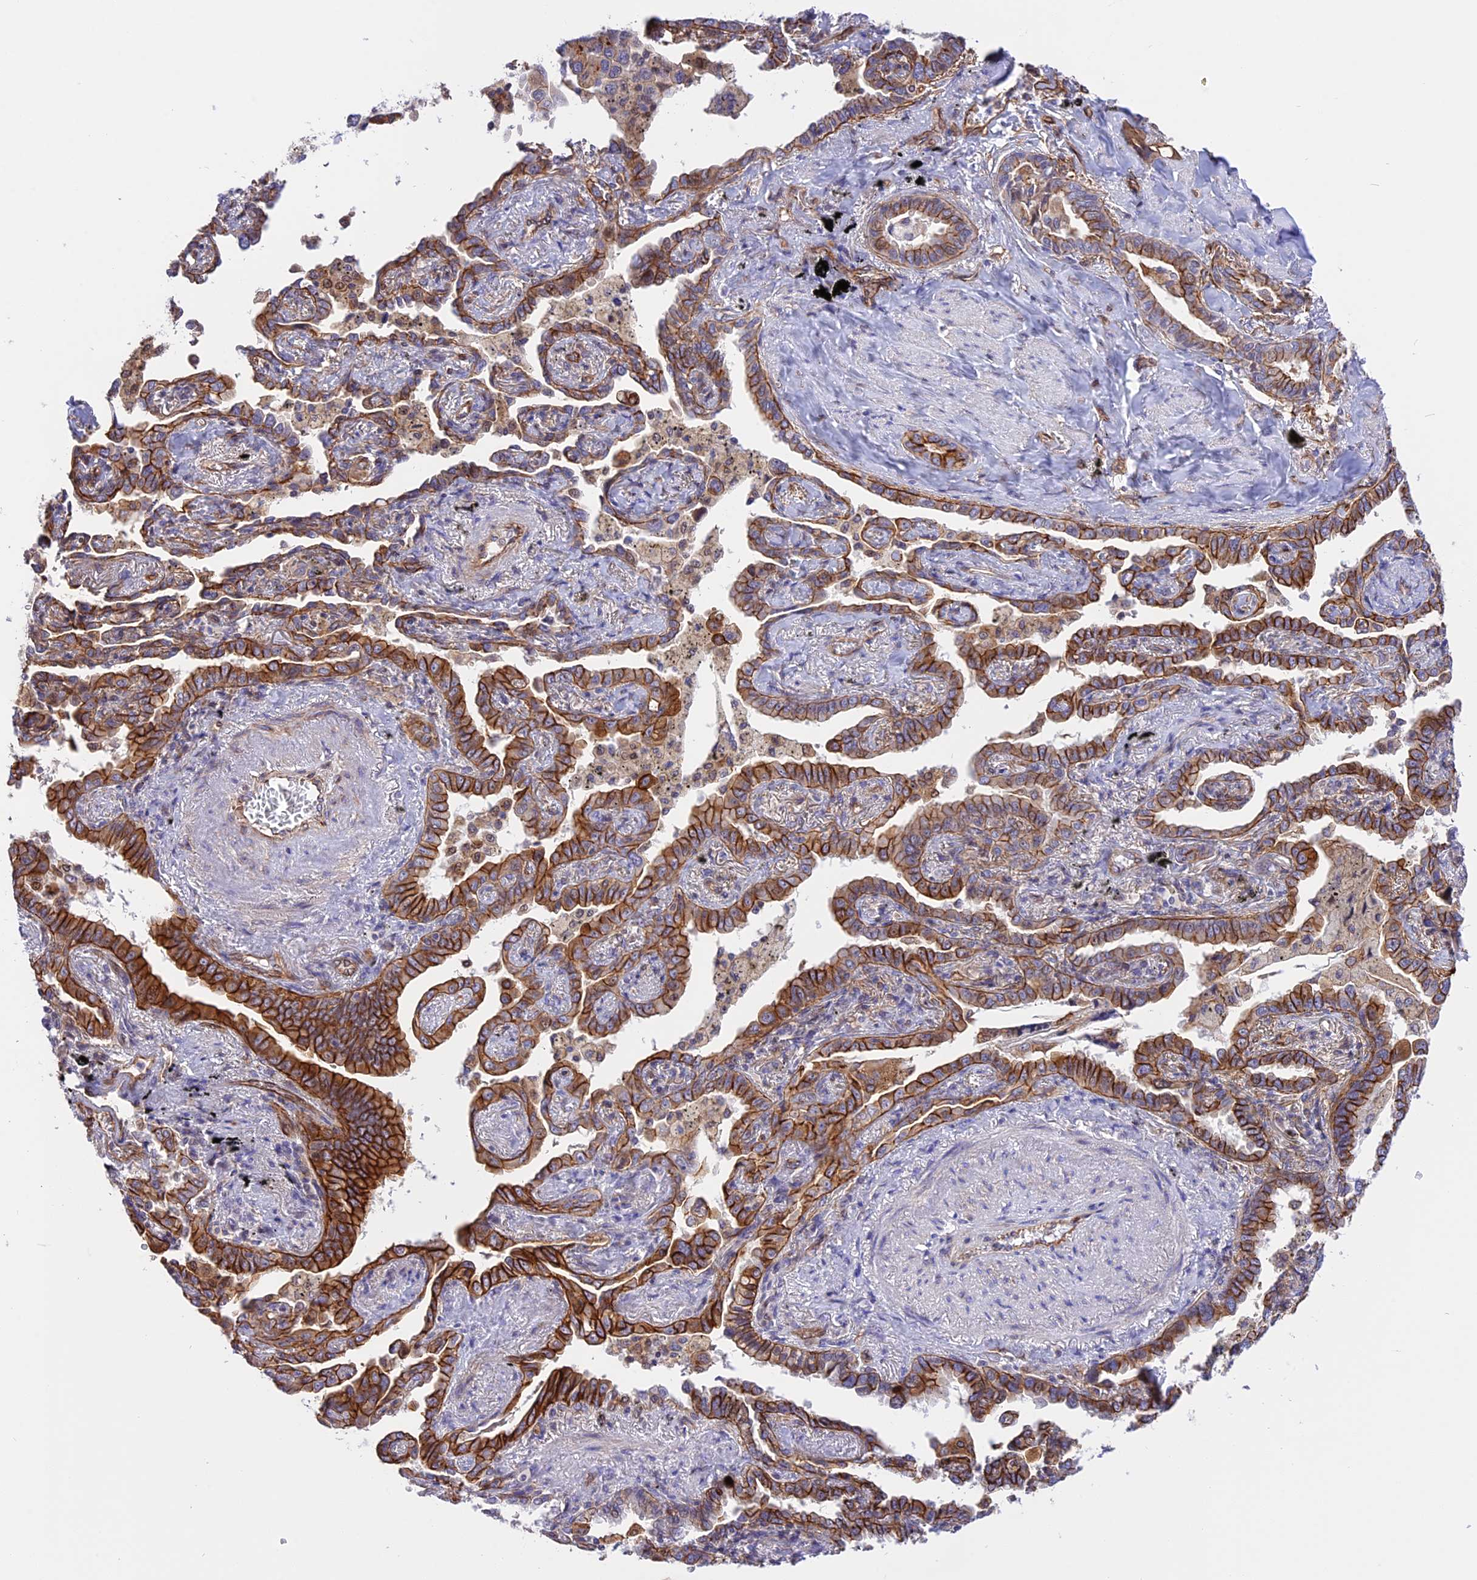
{"staining": {"intensity": "strong", "quantity": ">75%", "location": "cytoplasmic/membranous"}, "tissue": "lung cancer", "cell_type": "Tumor cells", "image_type": "cancer", "snomed": [{"axis": "morphology", "description": "Adenocarcinoma, NOS"}, {"axis": "topography", "description": "Lung"}], "caption": "Protein expression analysis of human lung cancer reveals strong cytoplasmic/membranous positivity in about >75% of tumor cells.", "gene": "R3HDM4", "patient": {"sex": "male", "age": 67}}